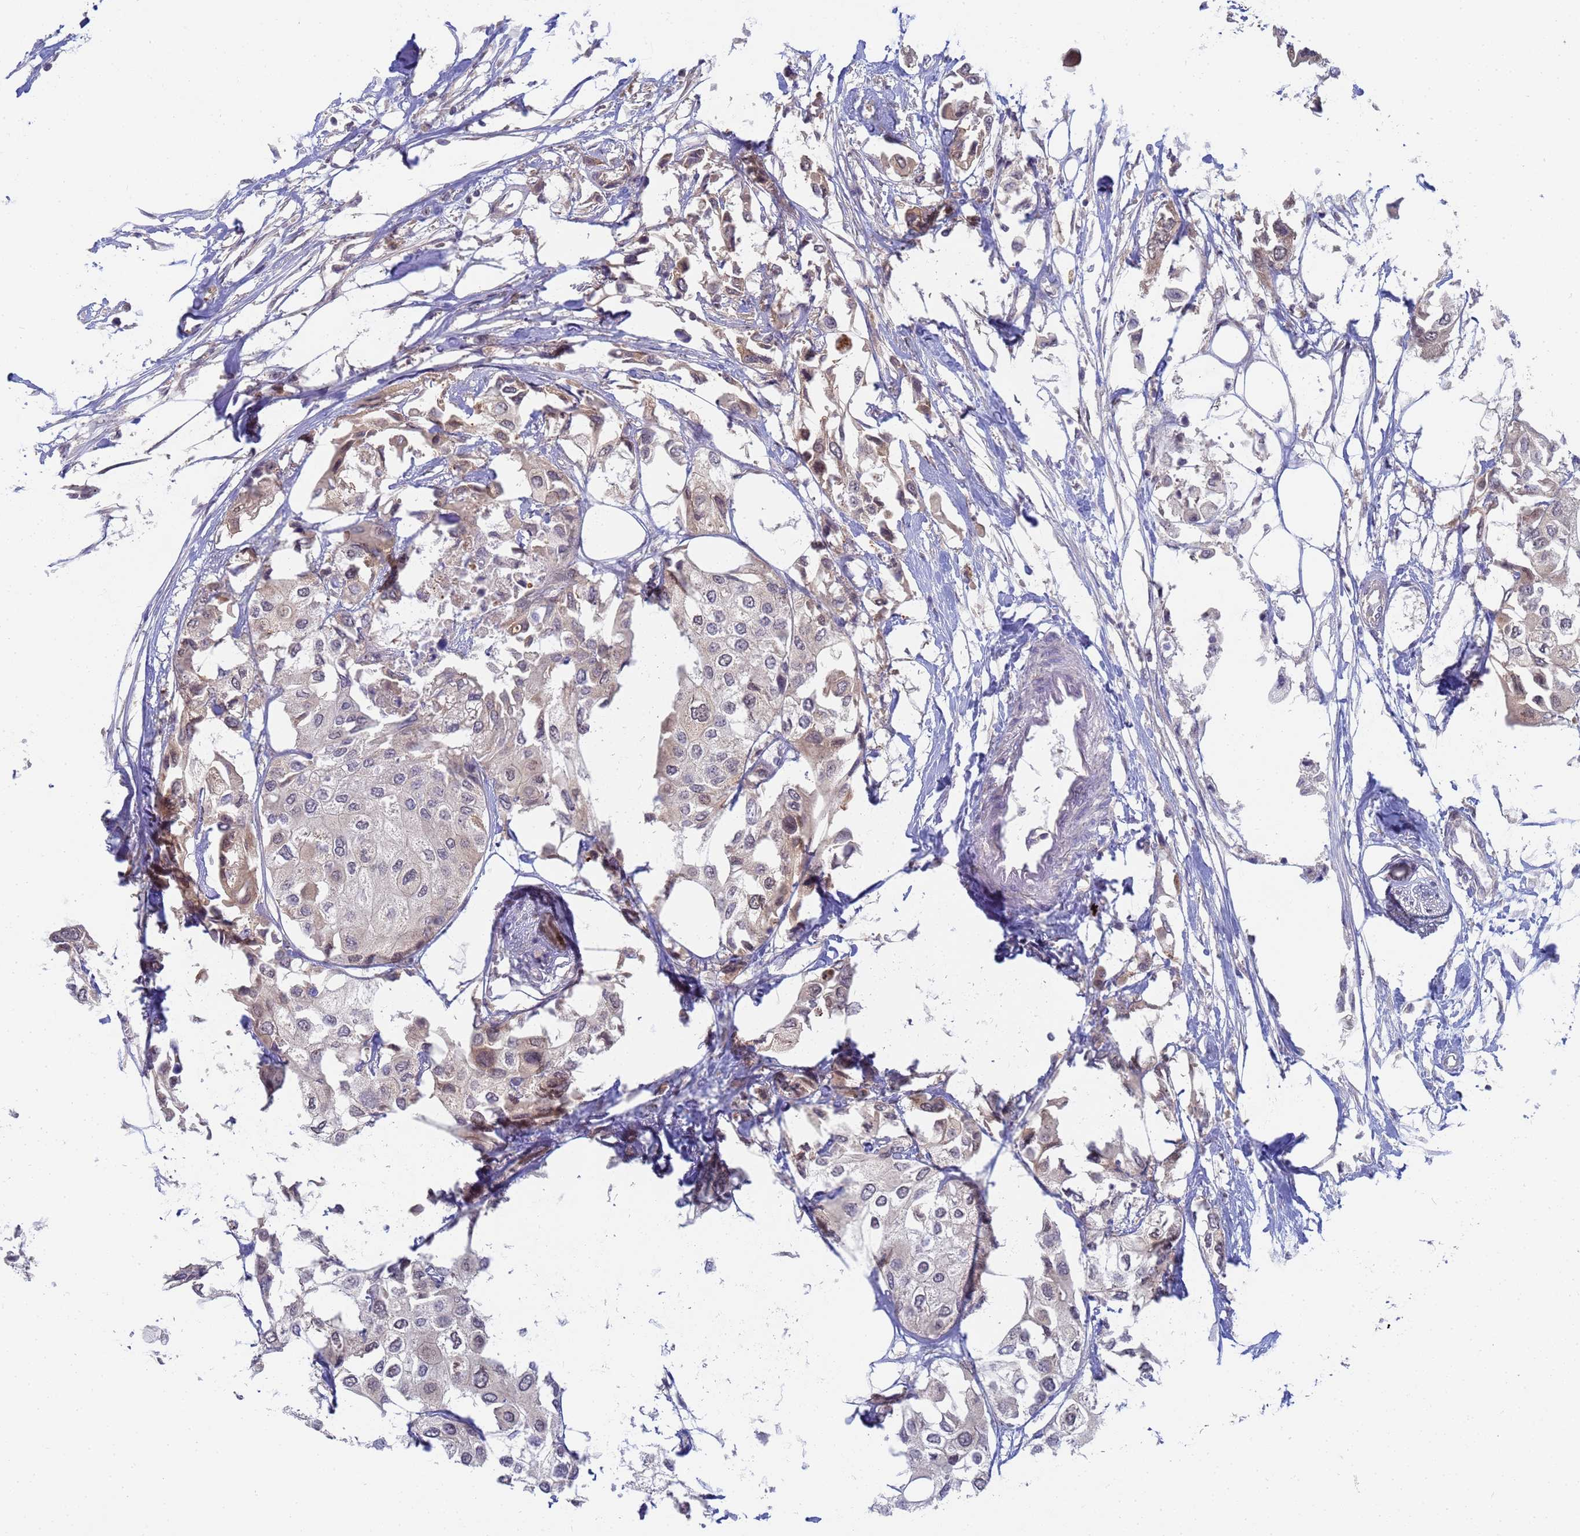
{"staining": {"intensity": "weak", "quantity": "25%-75%", "location": "cytoplasmic/membranous"}, "tissue": "urothelial cancer", "cell_type": "Tumor cells", "image_type": "cancer", "snomed": [{"axis": "morphology", "description": "Urothelial carcinoma, High grade"}, {"axis": "topography", "description": "Urinary bladder"}], "caption": "Immunohistochemical staining of urothelial cancer shows low levels of weak cytoplasmic/membranous protein expression in about 25%-75% of tumor cells.", "gene": "SHARPIN", "patient": {"sex": "male", "age": 64}}